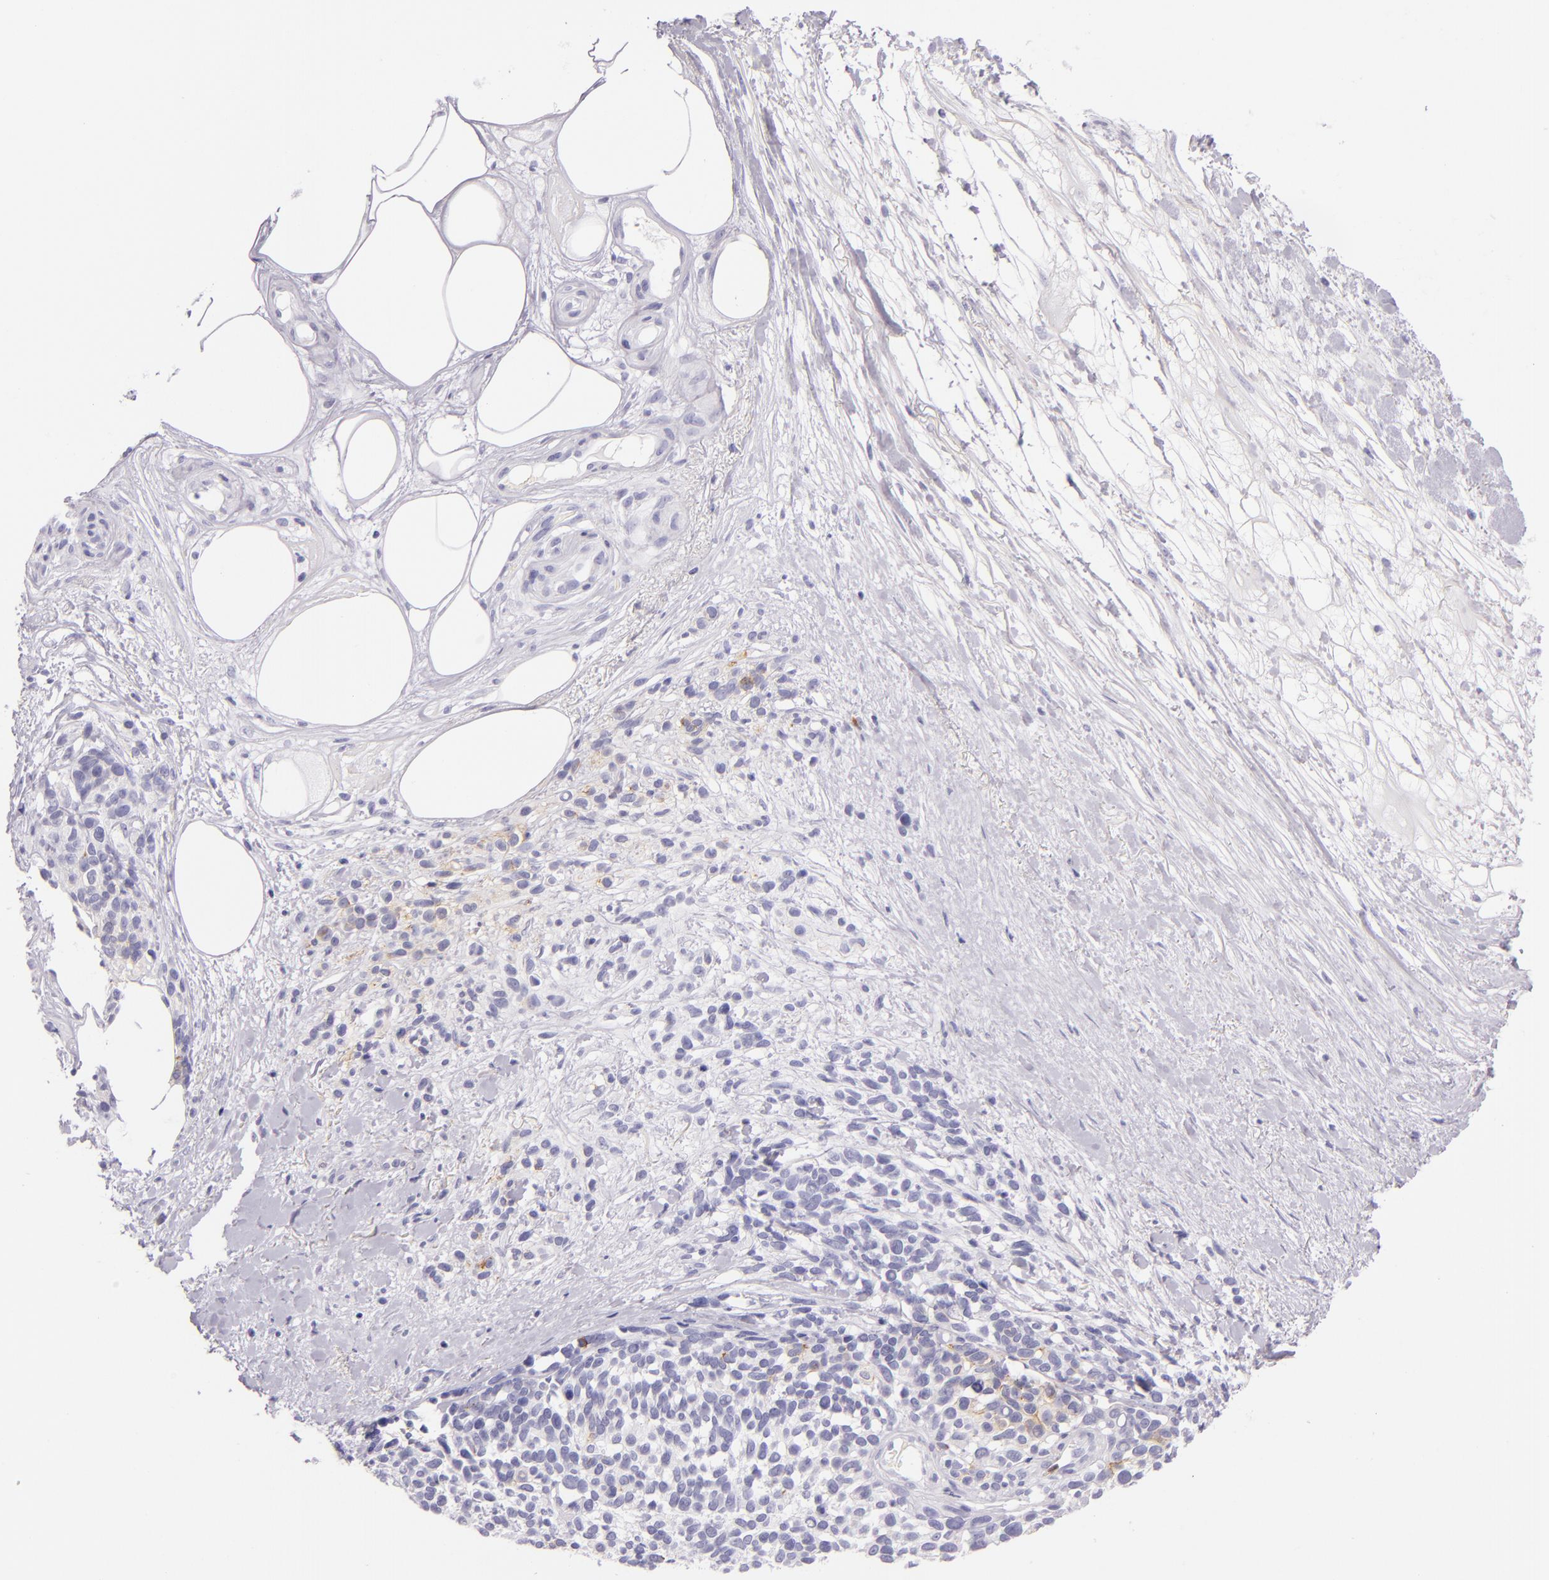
{"staining": {"intensity": "negative", "quantity": "none", "location": "none"}, "tissue": "melanoma", "cell_type": "Tumor cells", "image_type": "cancer", "snomed": [{"axis": "morphology", "description": "Malignant melanoma, NOS"}, {"axis": "topography", "description": "Skin"}], "caption": "The IHC histopathology image has no significant staining in tumor cells of melanoma tissue.", "gene": "CEACAM1", "patient": {"sex": "female", "age": 85}}